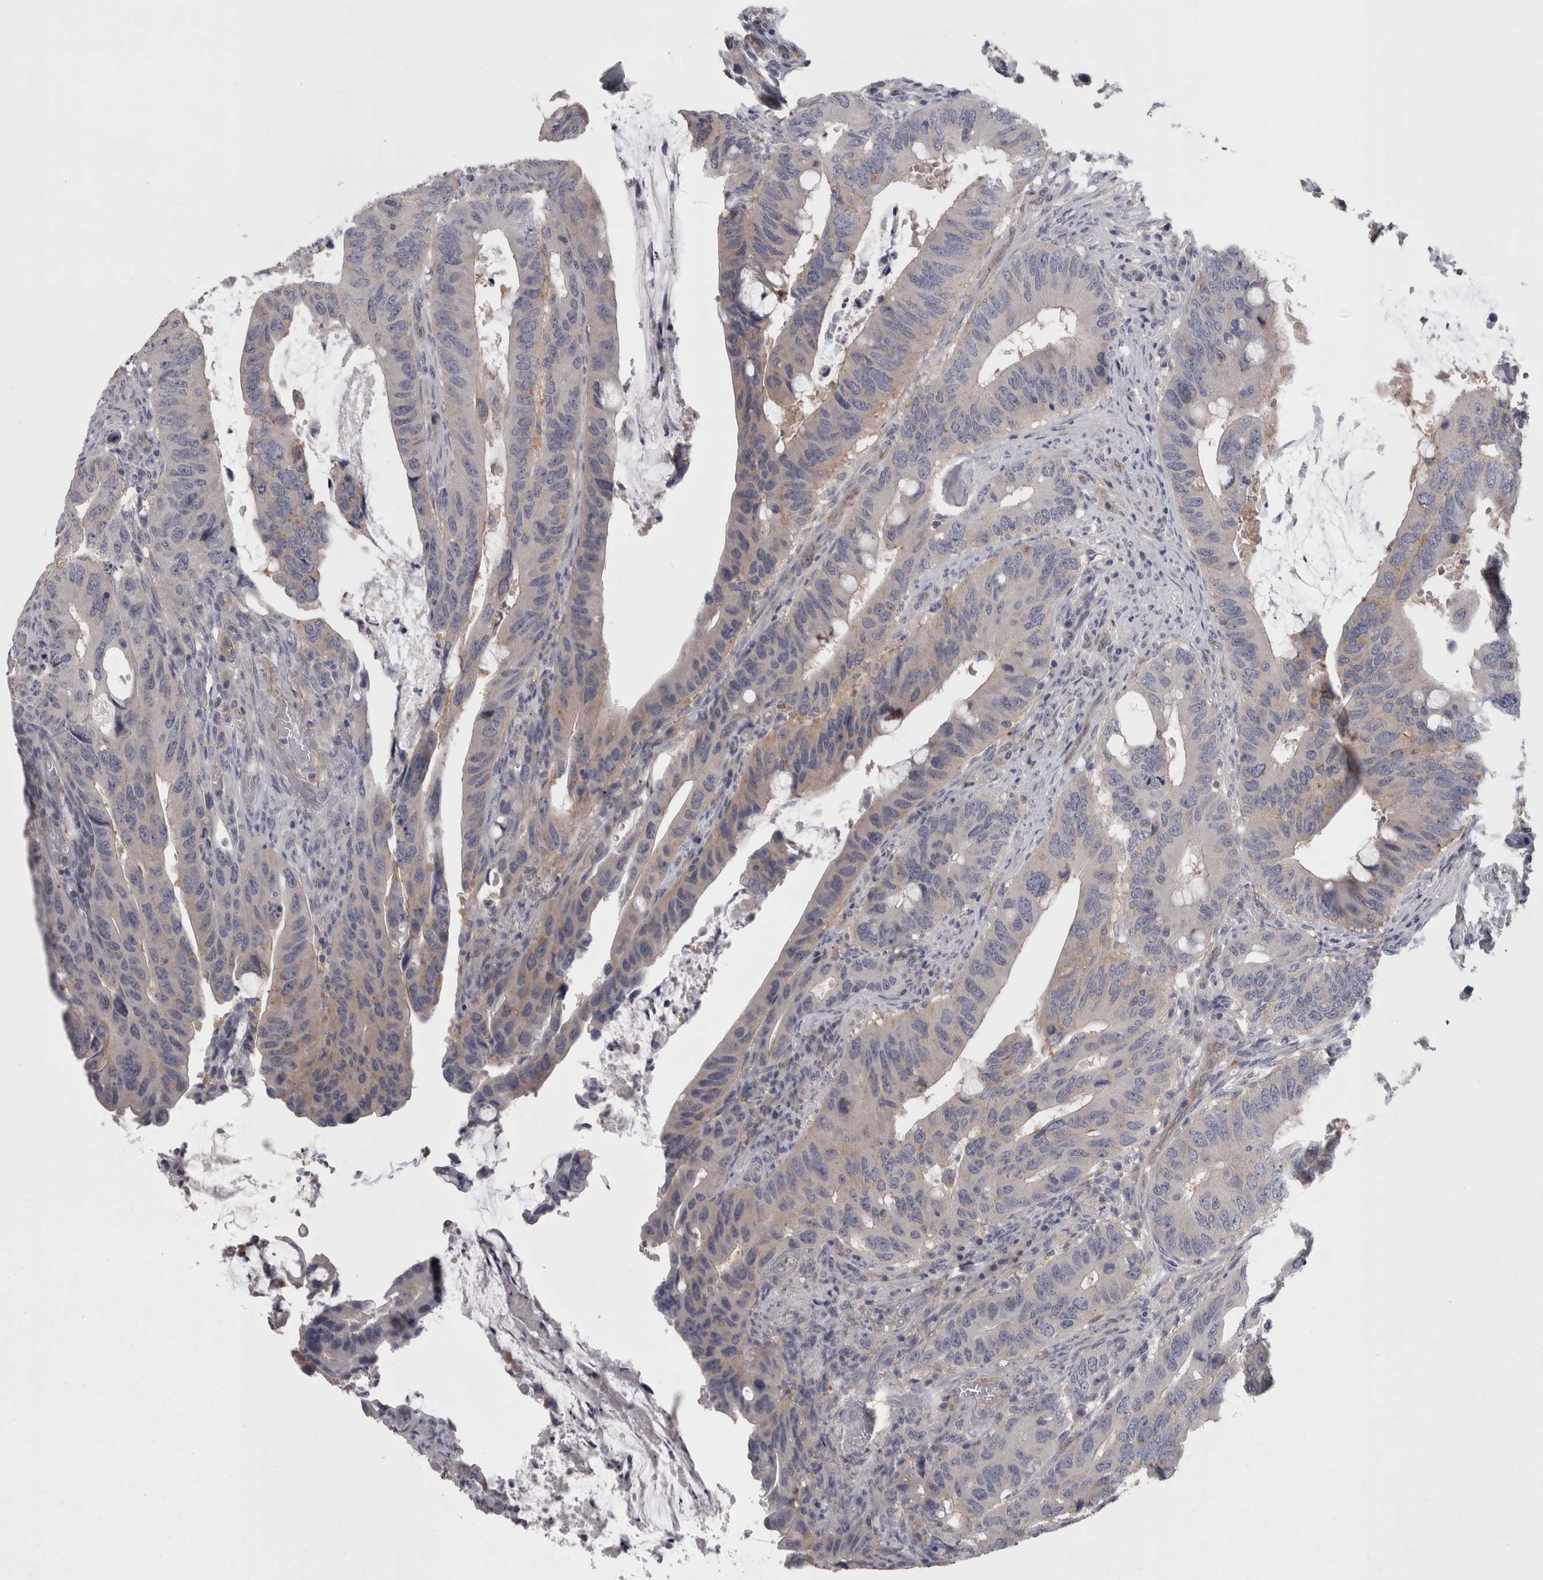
{"staining": {"intensity": "weak", "quantity": "<25%", "location": "cytoplasmic/membranous"}, "tissue": "colorectal cancer", "cell_type": "Tumor cells", "image_type": "cancer", "snomed": [{"axis": "morphology", "description": "Adenocarcinoma, NOS"}, {"axis": "topography", "description": "Colon"}], "caption": "This is an immunohistochemistry photomicrograph of human adenocarcinoma (colorectal). There is no expression in tumor cells.", "gene": "LYZL6", "patient": {"sex": "male", "age": 71}}